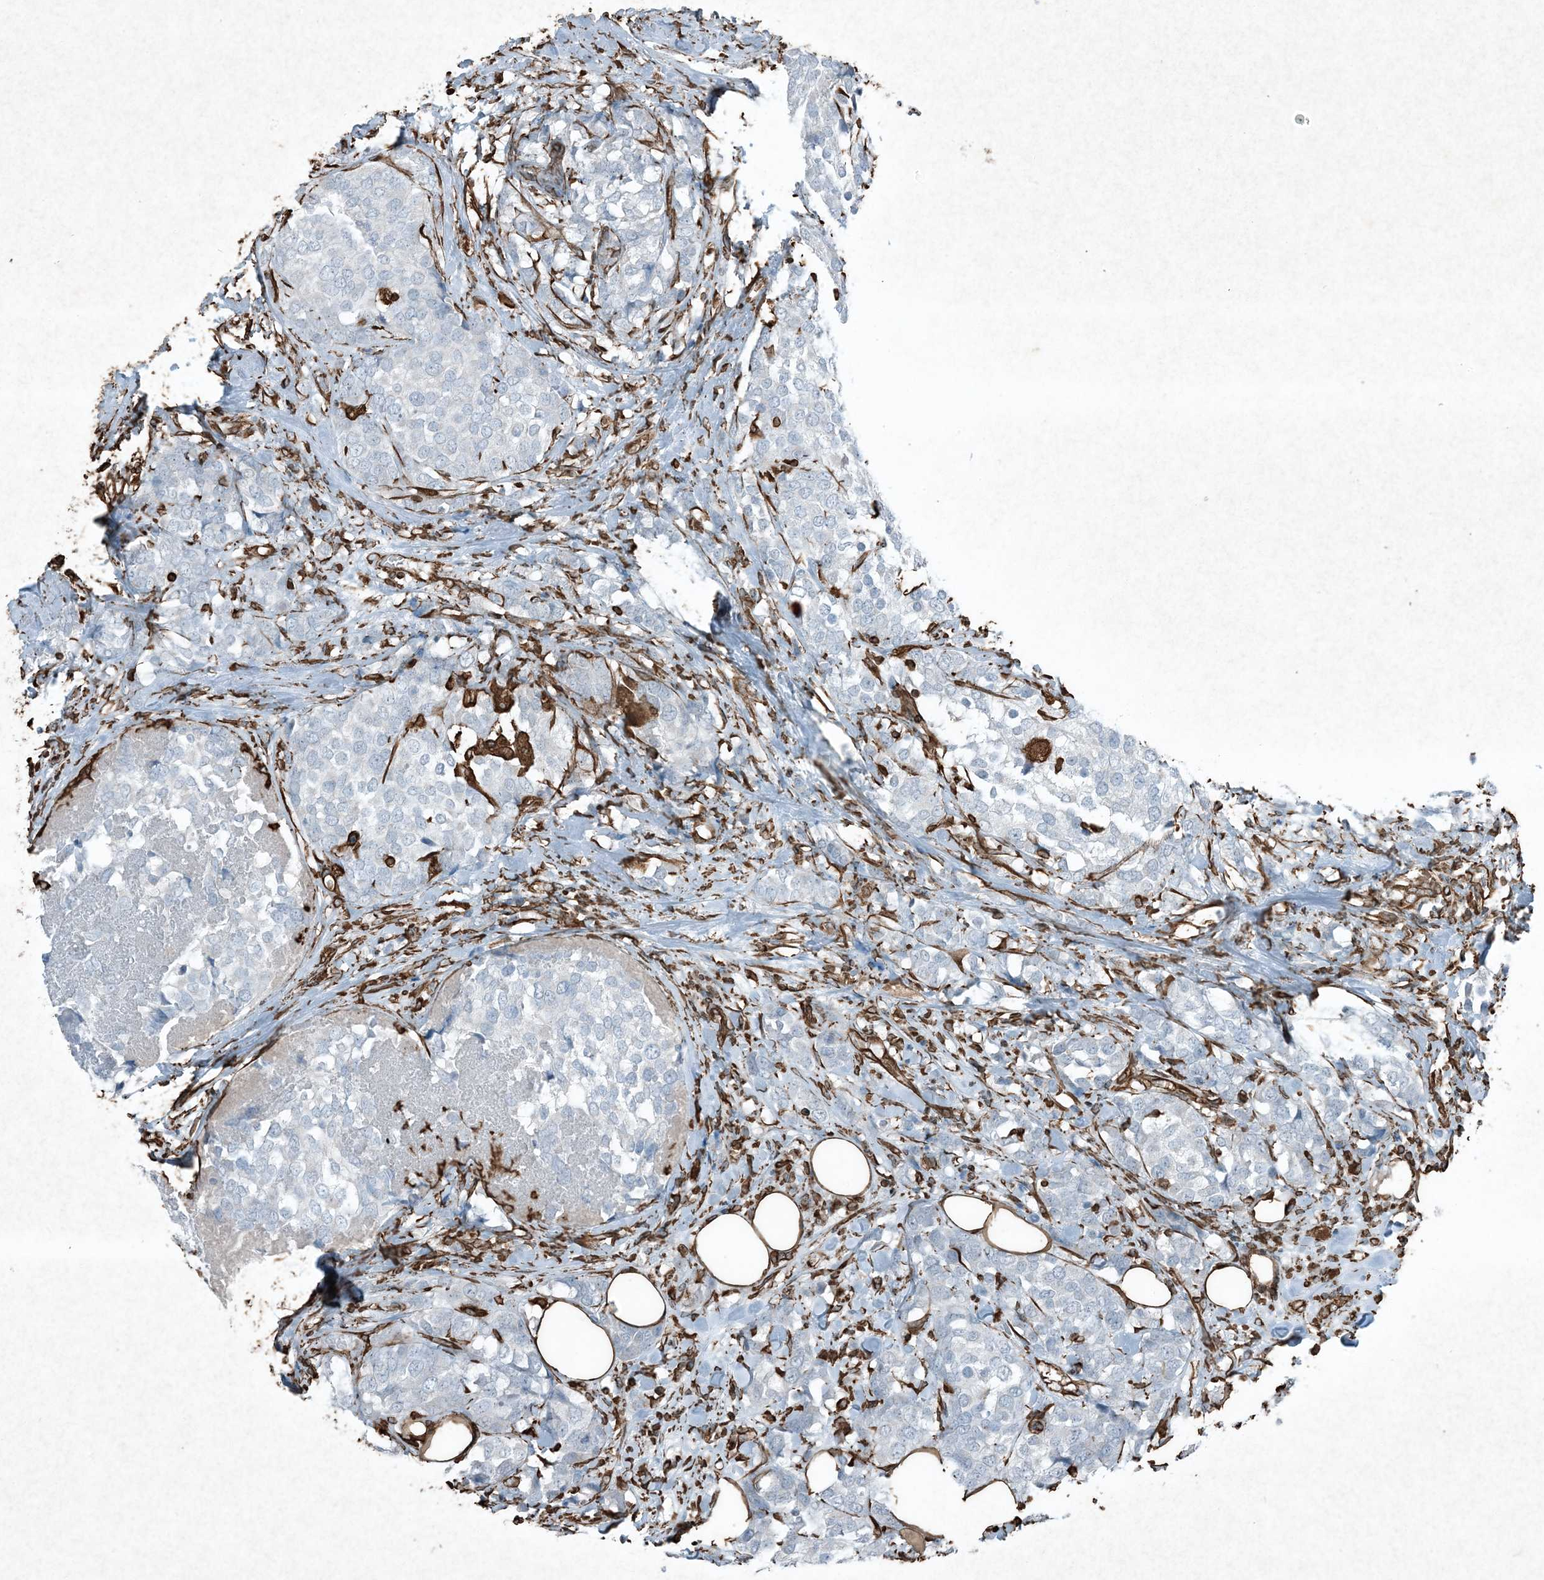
{"staining": {"intensity": "negative", "quantity": "none", "location": "none"}, "tissue": "breast cancer", "cell_type": "Tumor cells", "image_type": "cancer", "snomed": [{"axis": "morphology", "description": "Lobular carcinoma"}, {"axis": "topography", "description": "Breast"}], "caption": "Breast cancer stained for a protein using immunohistochemistry displays no positivity tumor cells.", "gene": "RYK", "patient": {"sex": "female", "age": 59}}